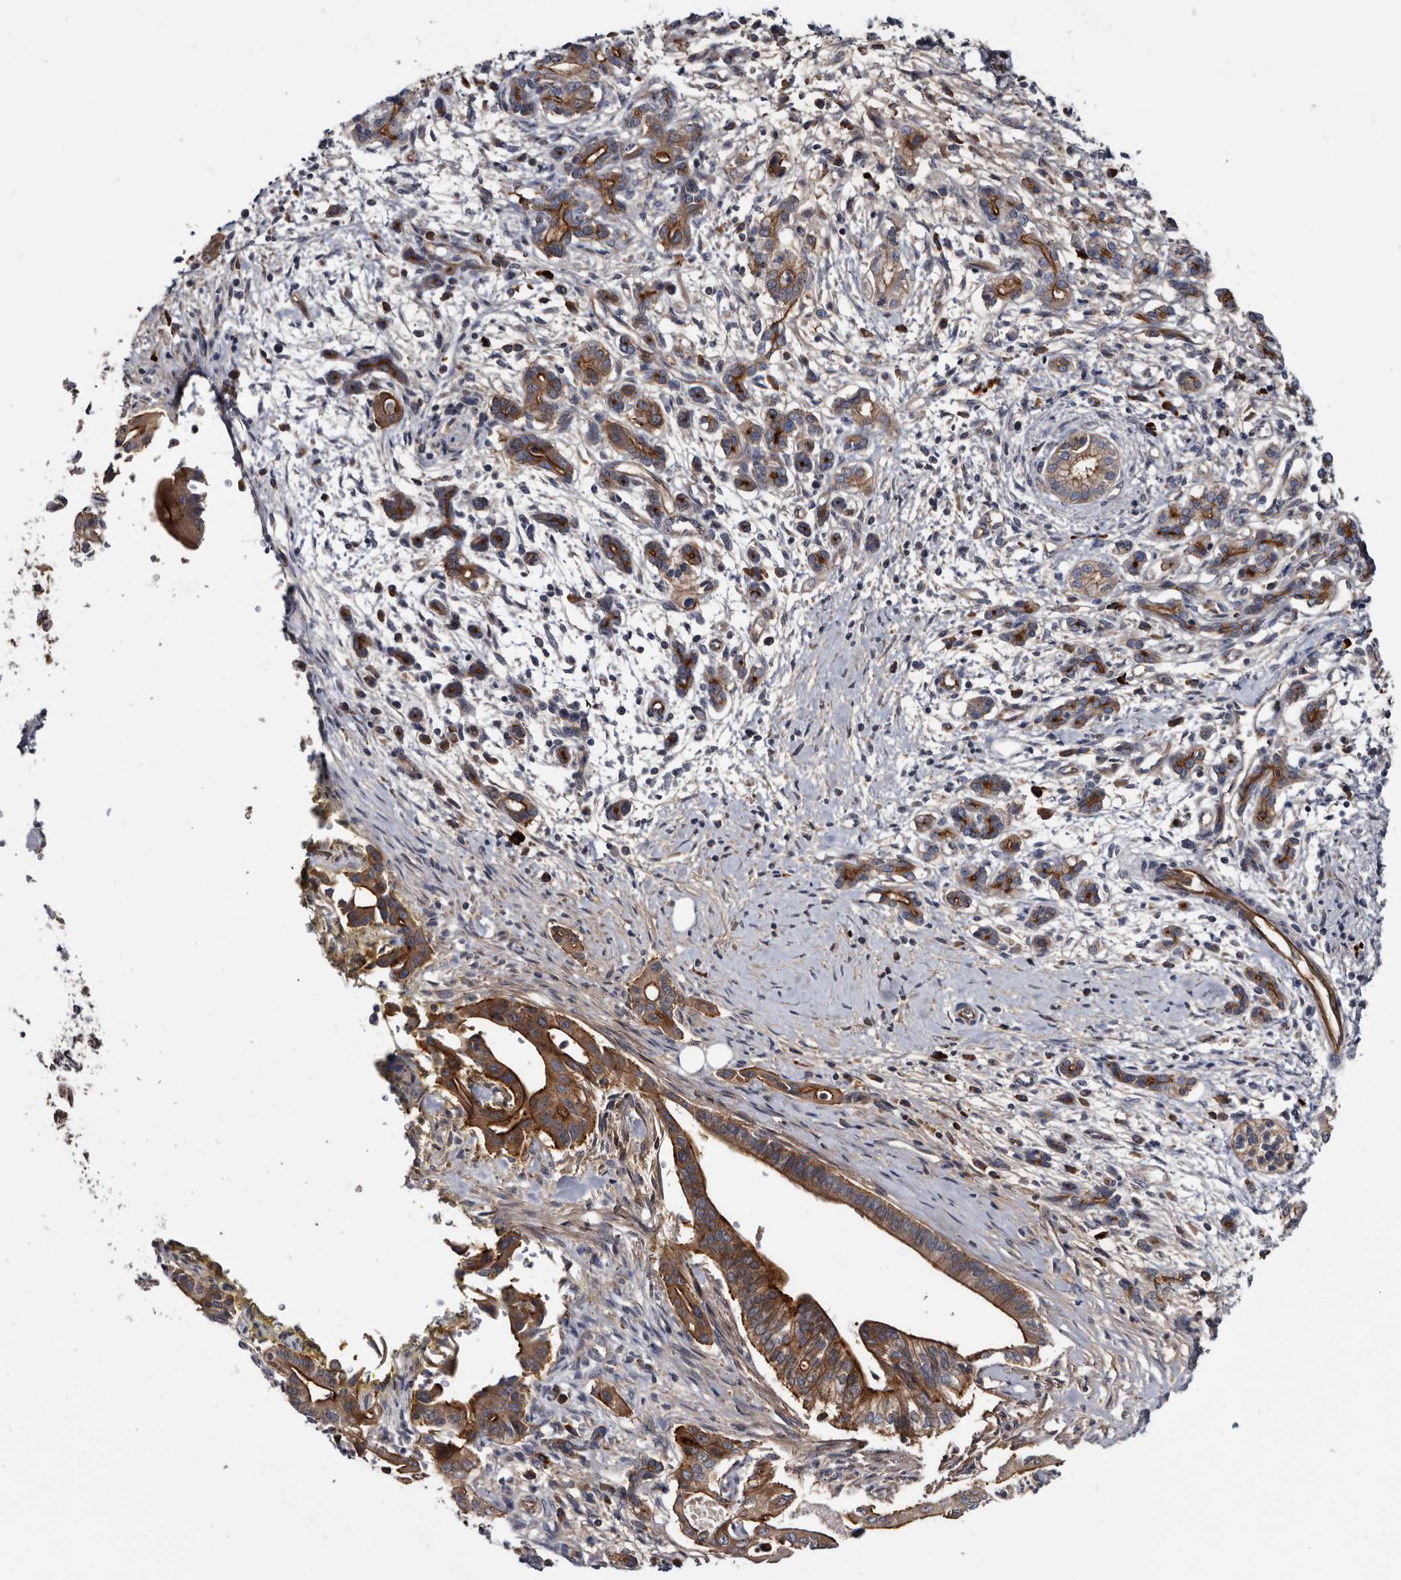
{"staining": {"intensity": "strong", "quantity": ">75%", "location": "cytoplasmic/membranous"}, "tissue": "pancreatic cancer", "cell_type": "Tumor cells", "image_type": "cancer", "snomed": [{"axis": "morphology", "description": "Adenocarcinoma, NOS"}, {"axis": "topography", "description": "Pancreas"}], "caption": "Human pancreatic cancer (adenocarcinoma) stained with a brown dye exhibits strong cytoplasmic/membranous positive staining in about >75% of tumor cells.", "gene": "TSPAN17", "patient": {"sex": "male", "age": 58}}